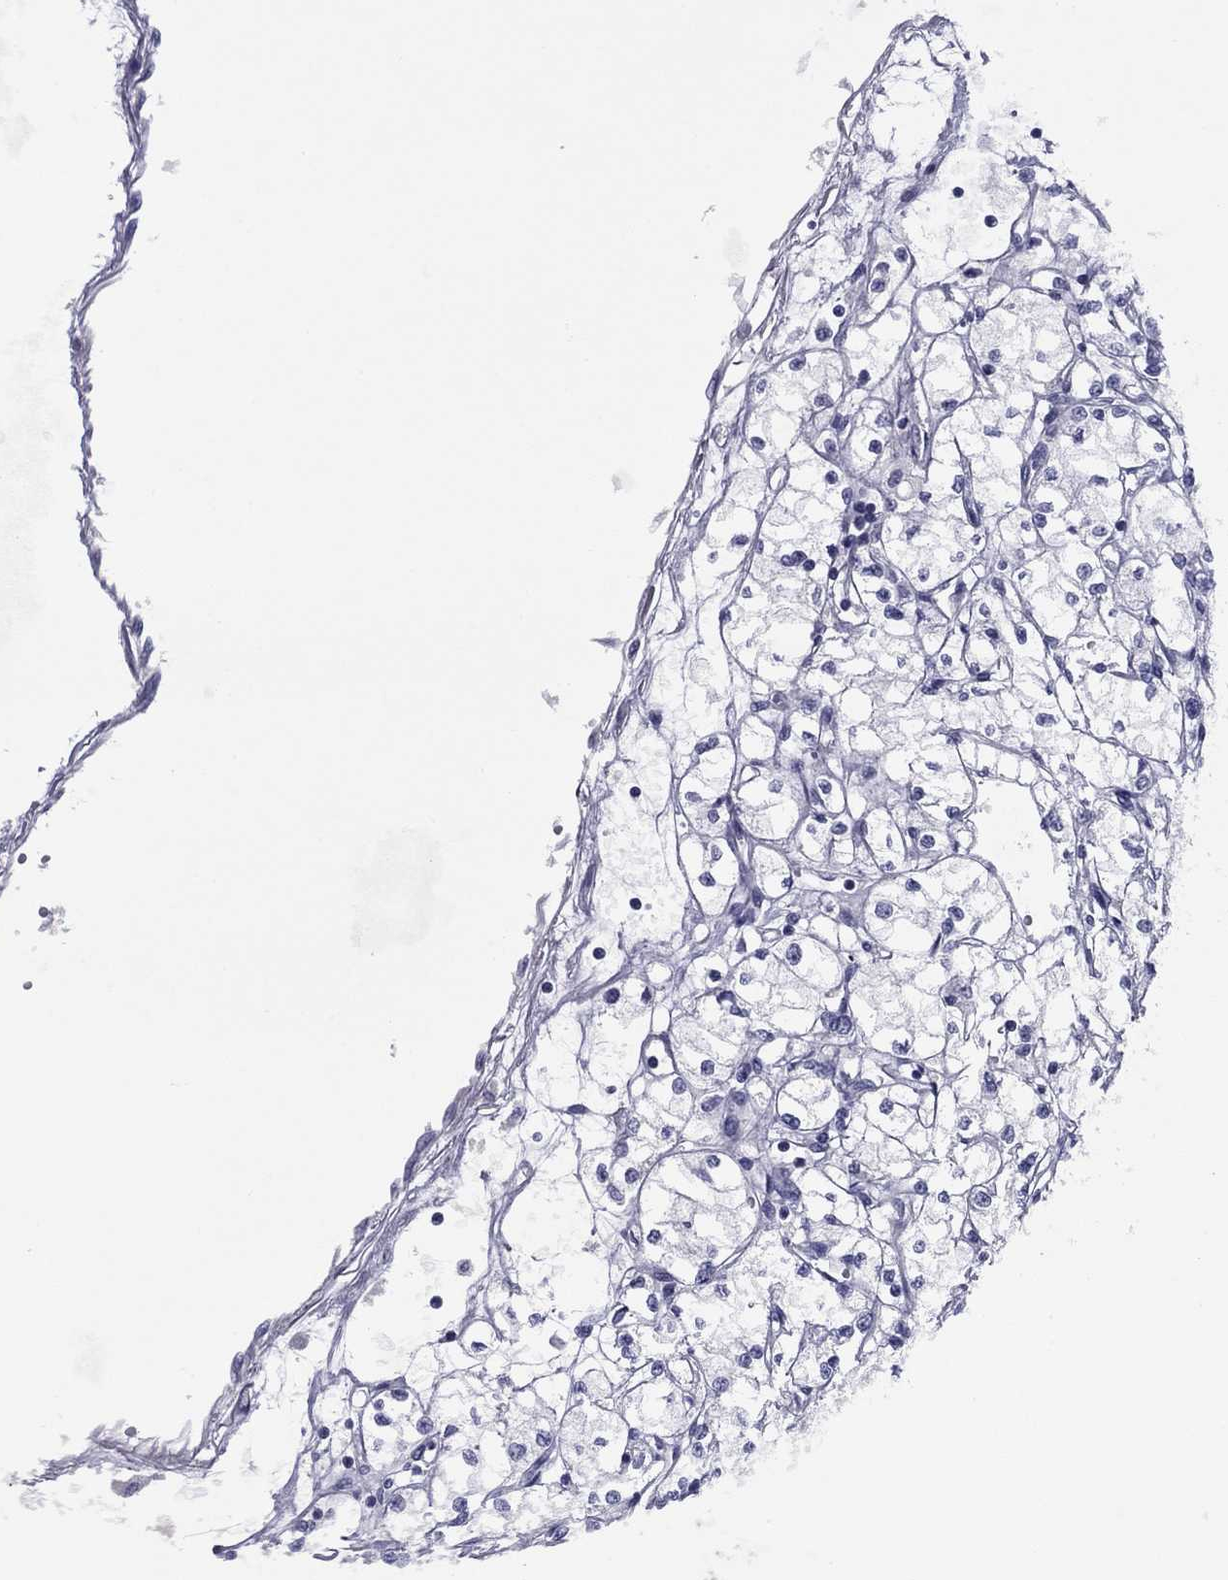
{"staining": {"intensity": "negative", "quantity": "none", "location": "none"}, "tissue": "renal cancer", "cell_type": "Tumor cells", "image_type": "cancer", "snomed": [{"axis": "morphology", "description": "Adenocarcinoma, NOS"}, {"axis": "topography", "description": "Kidney"}], "caption": "Tumor cells show no significant protein positivity in renal adenocarcinoma.", "gene": "HAO1", "patient": {"sex": "male", "age": 67}}